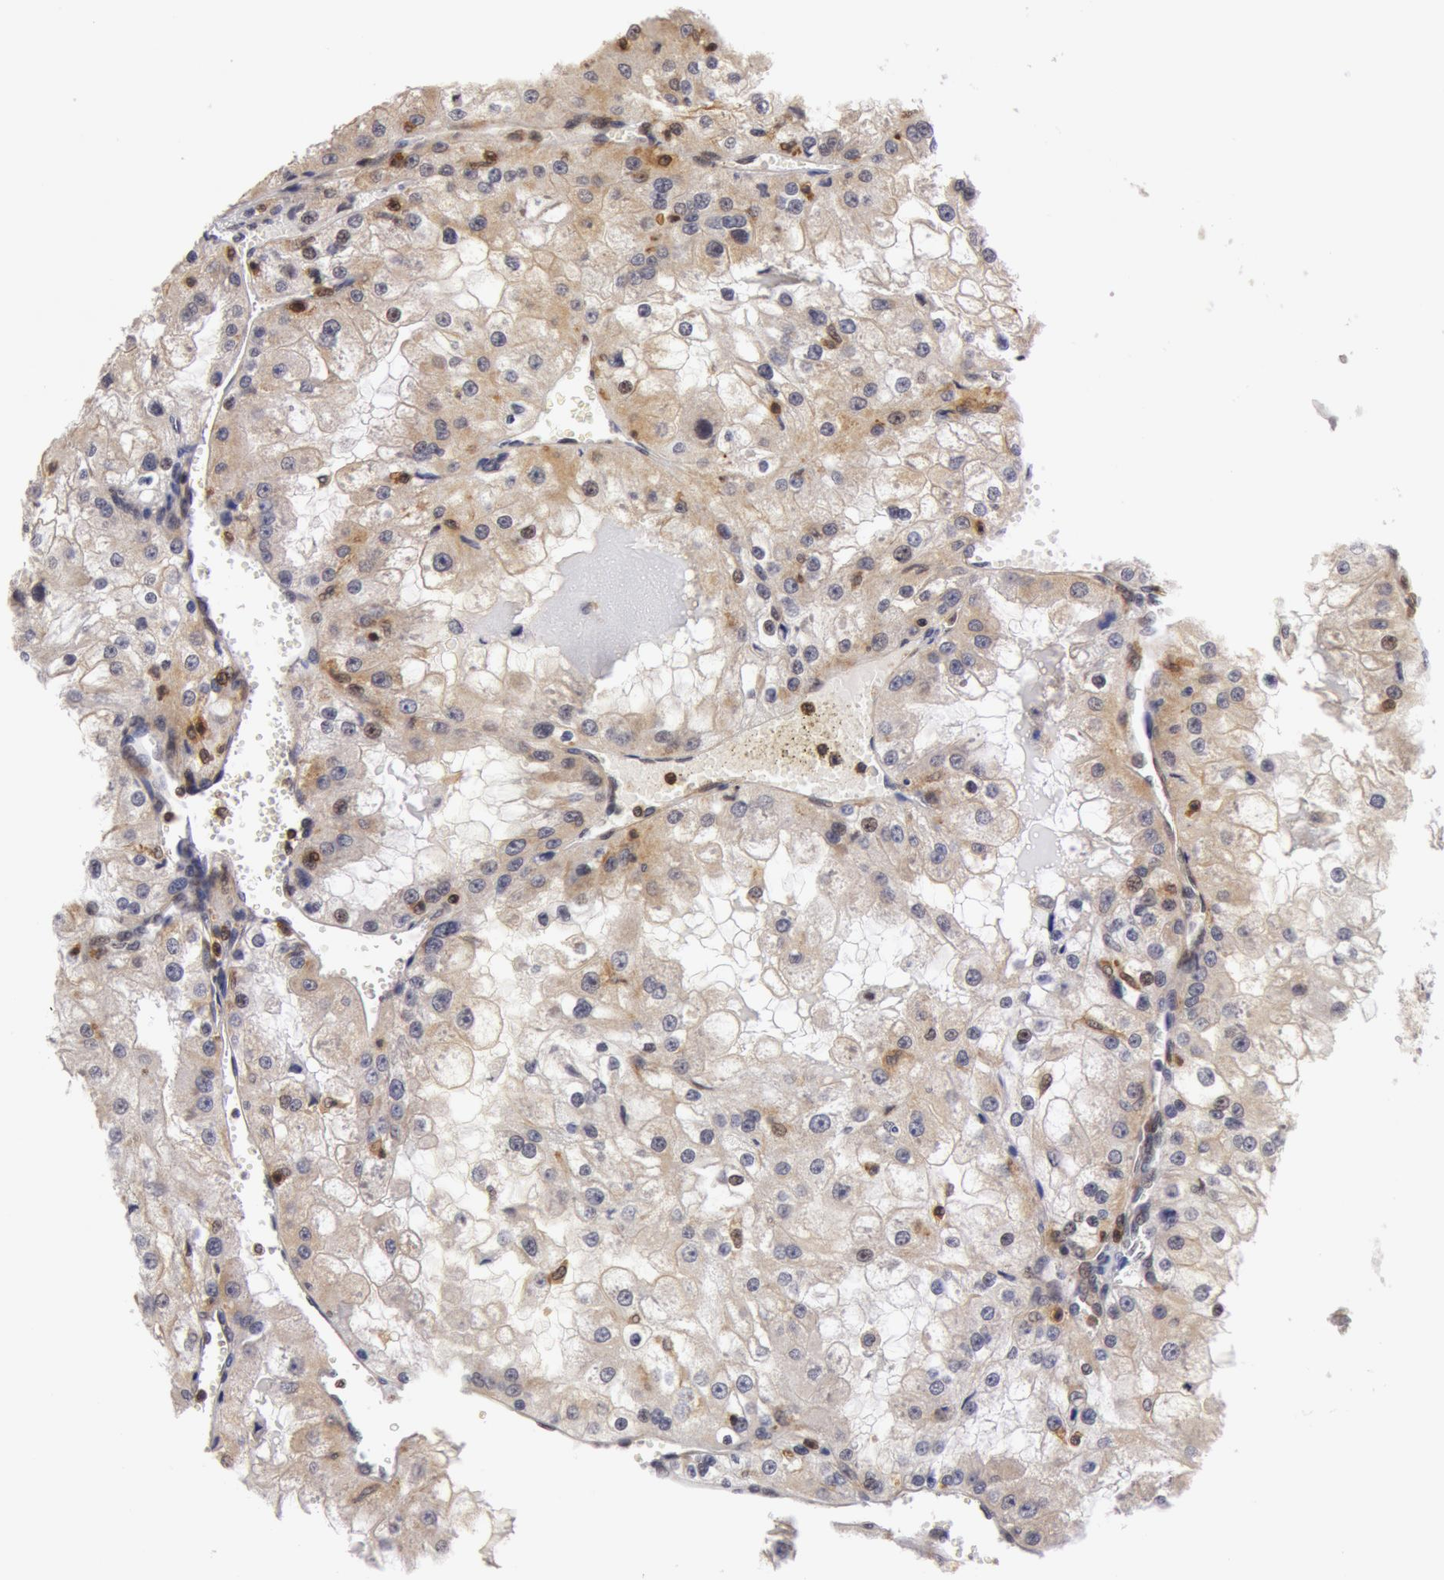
{"staining": {"intensity": "weak", "quantity": "<25%", "location": "nuclear"}, "tissue": "renal cancer", "cell_type": "Tumor cells", "image_type": "cancer", "snomed": [{"axis": "morphology", "description": "Adenocarcinoma, NOS"}, {"axis": "topography", "description": "Kidney"}], "caption": "This histopathology image is of renal cancer (adenocarcinoma) stained with immunohistochemistry (IHC) to label a protein in brown with the nuclei are counter-stained blue. There is no positivity in tumor cells.", "gene": "ZNF350", "patient": {"sex": "female", "age": 74}}